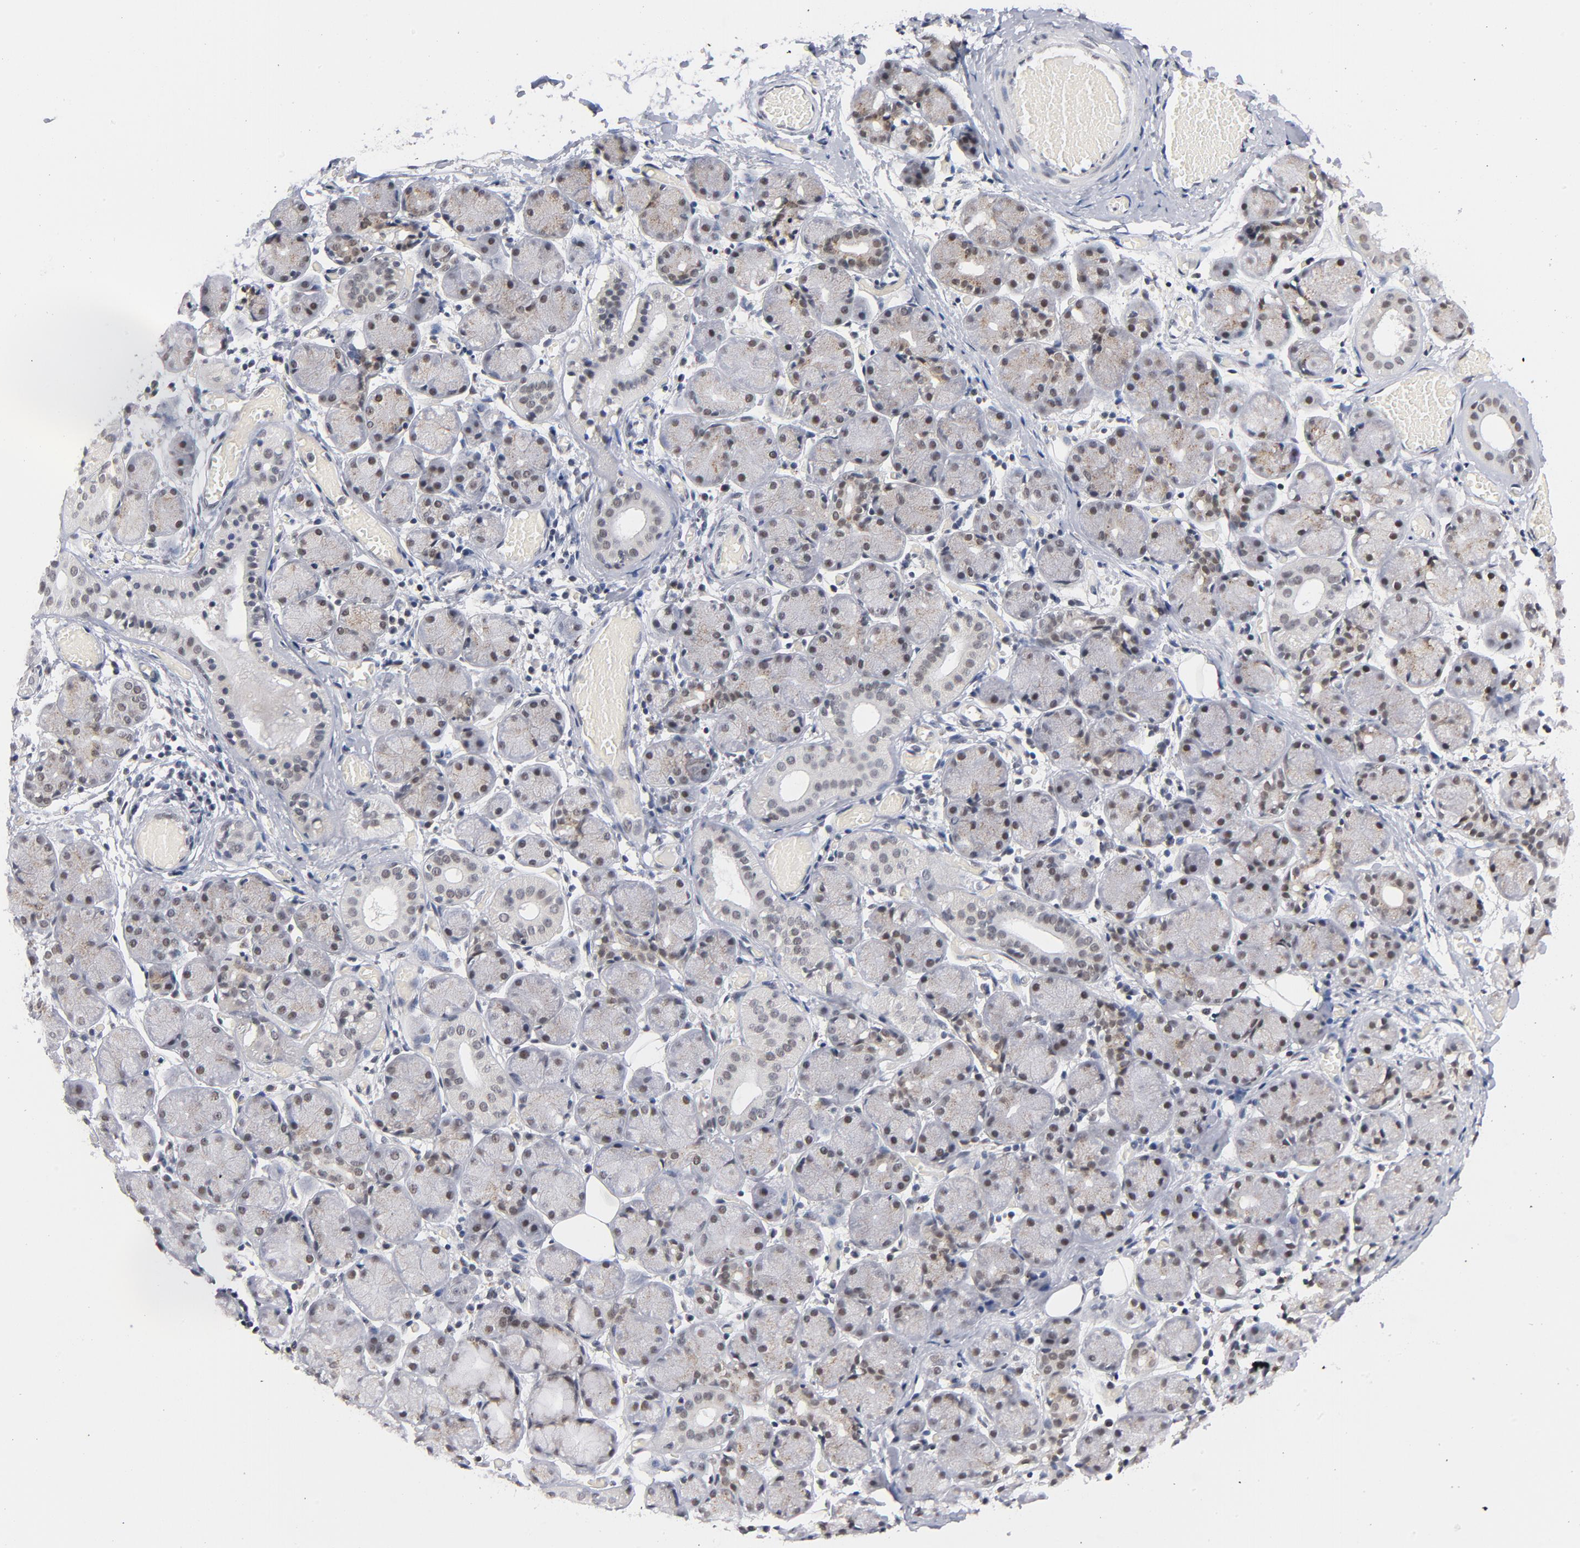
{"staining": {"intensity": "moderate", "quantity": "25%-75%", "location": "cytoplasmic/membranous,nuclear"}, "tissue": "salivary gland", "cell_type": "Glandular cells", "image_type": "normal", "snomed": [{"axis": "morphology", "description": "Normal tissue, NOS"}, {"axis": "topography", "description": "Salivary gland"}], "caption": "The histopathology image exhibits staining of benign salivary gland, revealing moderate cytoplasmic/membranous,nuclear protein staining (brown color) within glandular cells. (IHC, brightfield microscopy, high magnification).", "gene": "BAP1", "patient": {"sex": "female", "age": 24}}